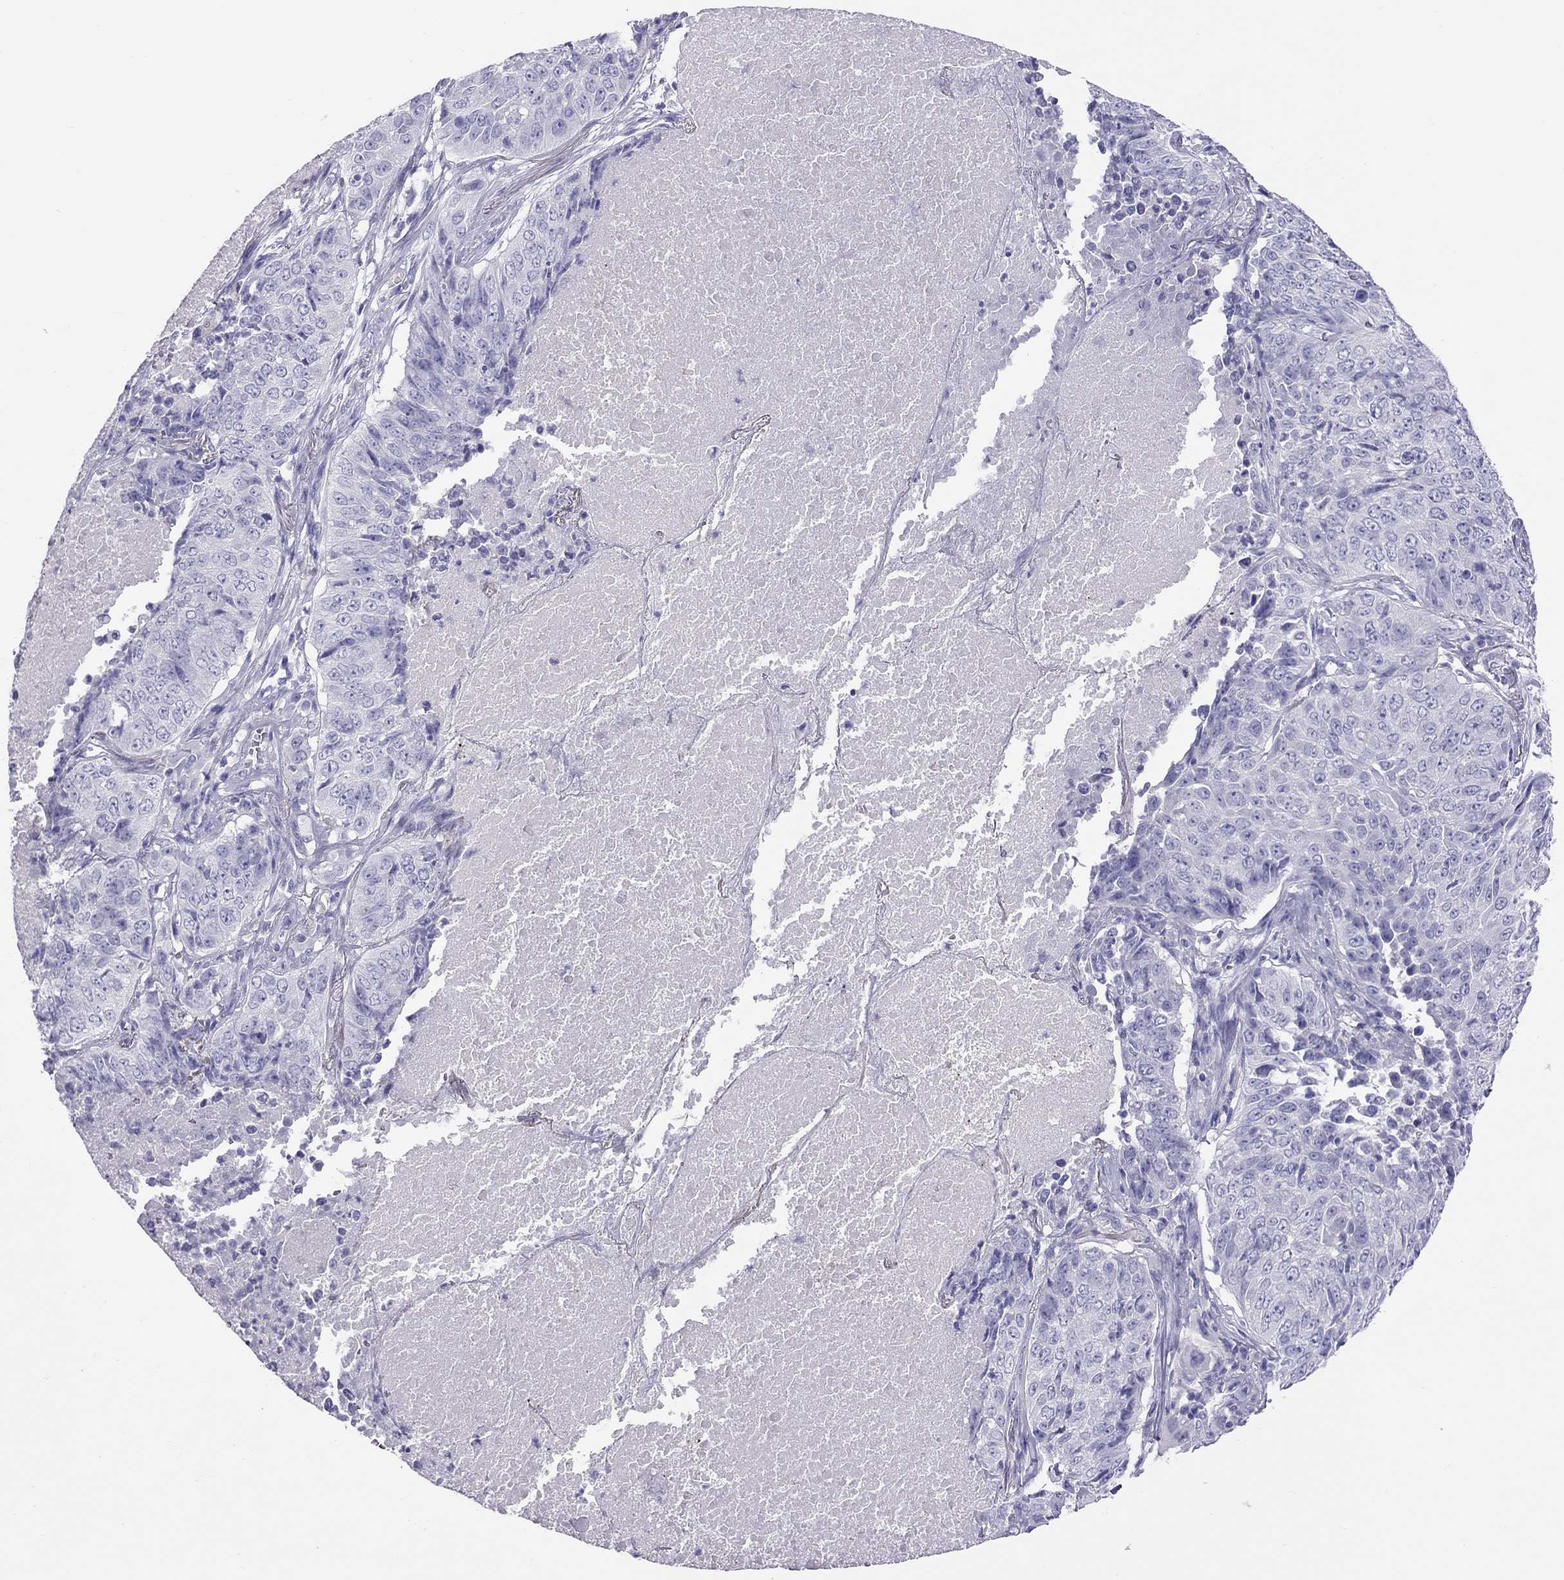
{"staining": {"intensity": "negative", "quantity": "none", "location": "none"}, "tissue": "lung cancer", "cell_type": "Tumor cells", "image_type": "cancer", "snomed": [{"axis": "morphology", "description": "Normal tissue, NOS"}, {"axis": "morphology", "description": "Squamous cell carcinoma, NOS"}, {"axis": "topography", "description": "Bronchus"}, {"axis": "topography", "description": "Lung"}], "caption": "The image exhibits no staining of tumor cells in lung cancer (squamous cell carcinoma). Nuclei are stained in blue.", "gene": "PSMB11", "patient": {"sex": "male", "age": 64}}